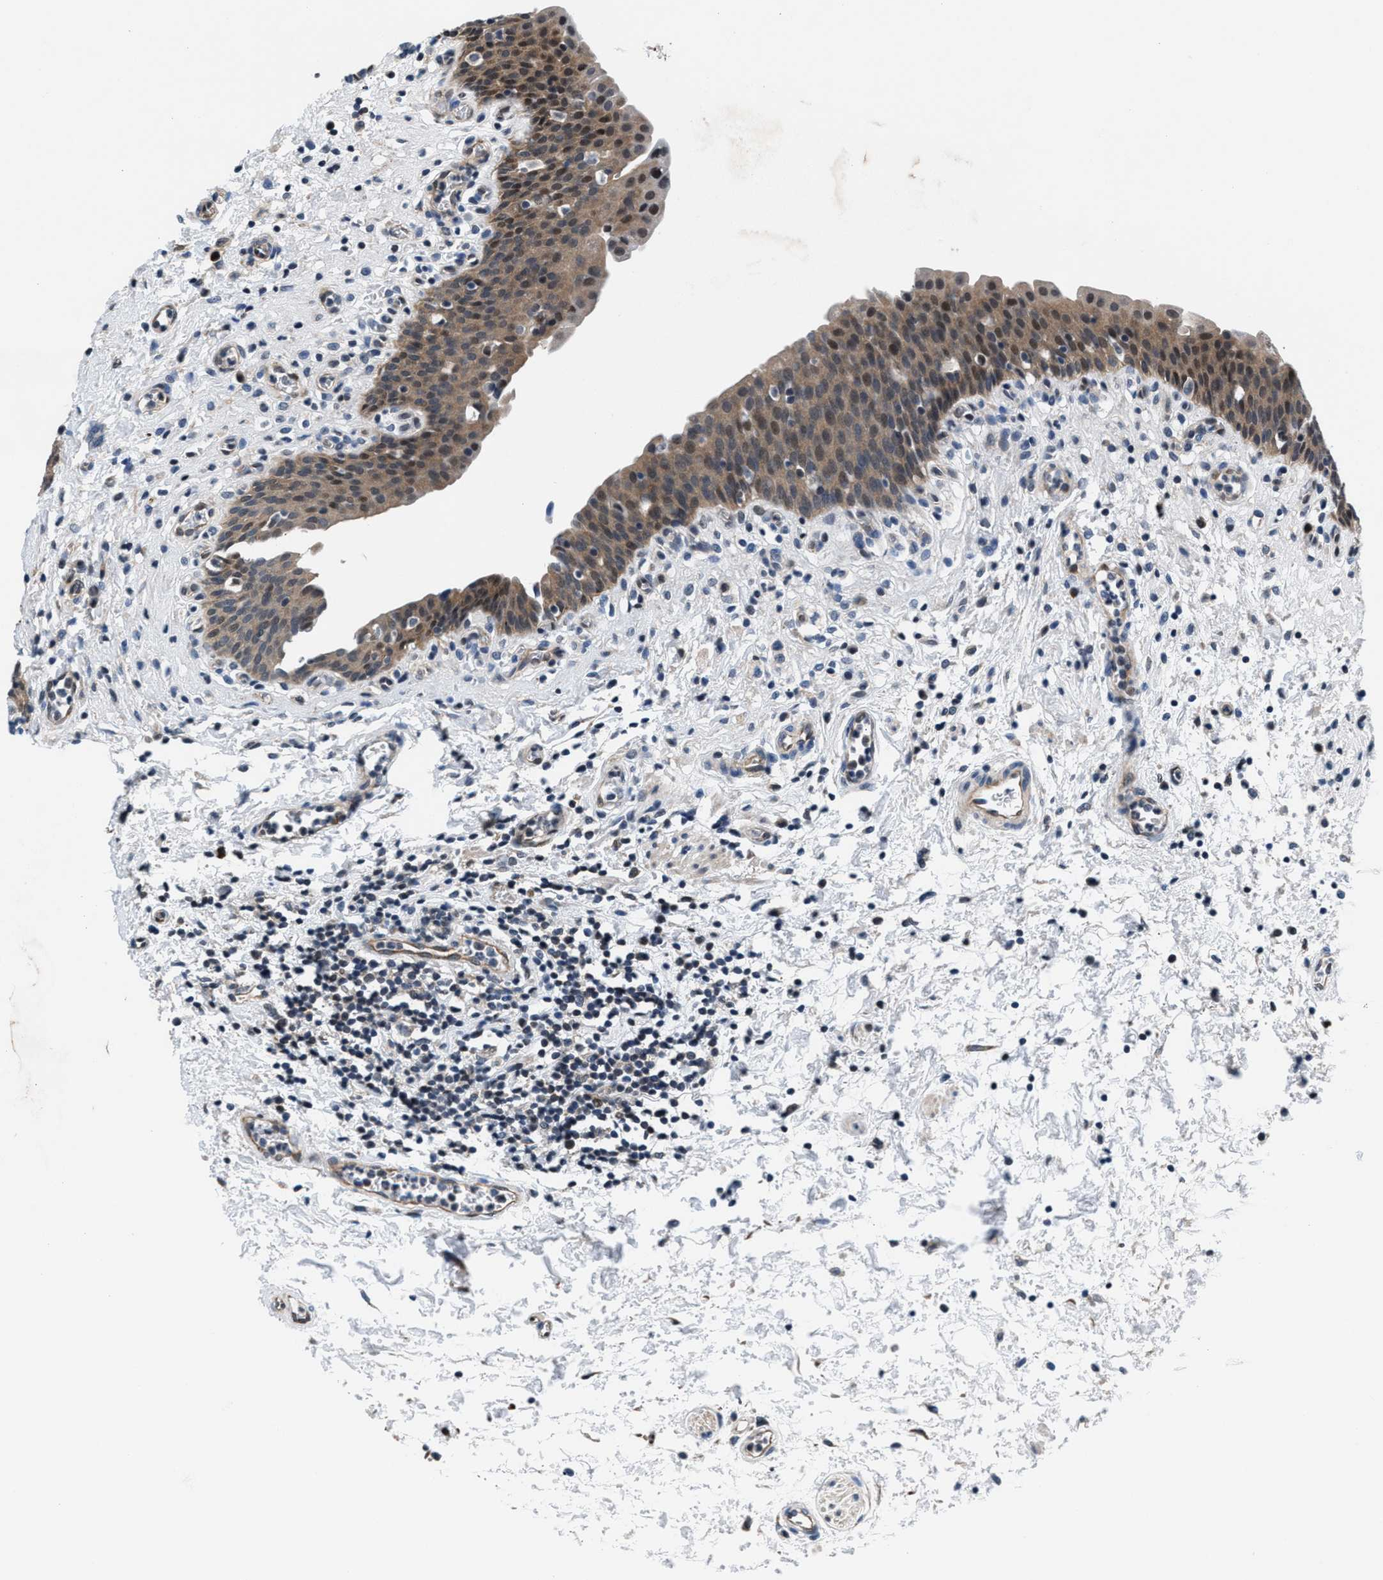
{"staining": {"intensity": "moderate", "quantity": ">75%", "location": "cytoplasmic/membranous,nuclear"}, "tissue": "urinary bladder", "cell_type": "Urothelial cells", "image_type": "normal", "snomed": [{"axis": "morphology", "description": "Normal tissue, NOS"}, {"axis": "topography", "description": "Urinary bladder"}], "caption": "Immunohistochemistry (IHC) of normal urinary bladder reveals medium levels of moderate cytoplasmic/membranous,nuclear positivity in about >75% of urothelial cells.", "gene": "PRPSAP2", "patient": {"sex": "male", "age": 37}}